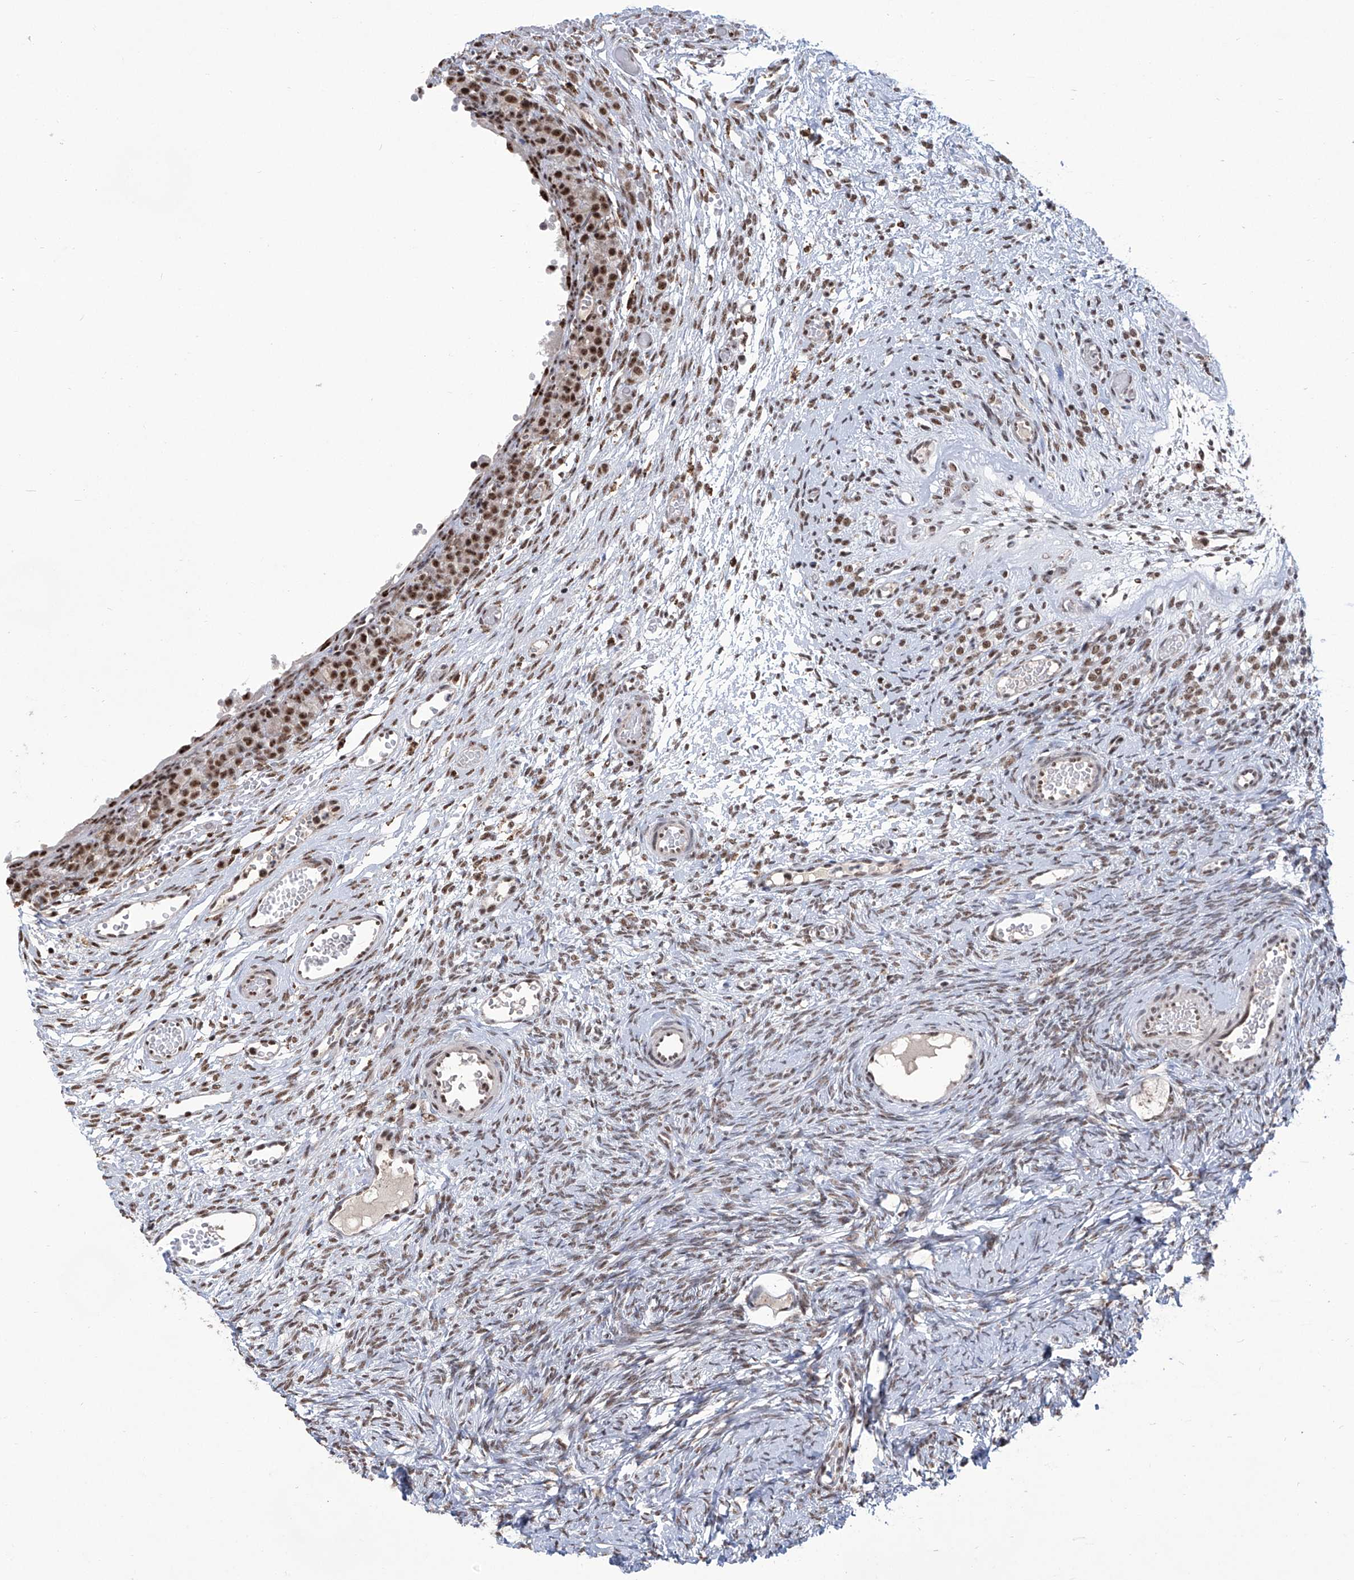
{"staining": {"intensity": "negative", "quantity": "none", "location": "none"}, "tissue": "ovary", "cell_type": "Follicle cells", "image_type": "normal", "snomed": [{"axis": "morphology", "description": "Adenocarcinoma, NOS"}, {"axis": "topography", "description": "Endometrium"}], "caption": "The image demonstrates no significant staining in follicle cells of ovary.", "gene": "FBXL4", "patient": {"sex": "female", "age": 32}}